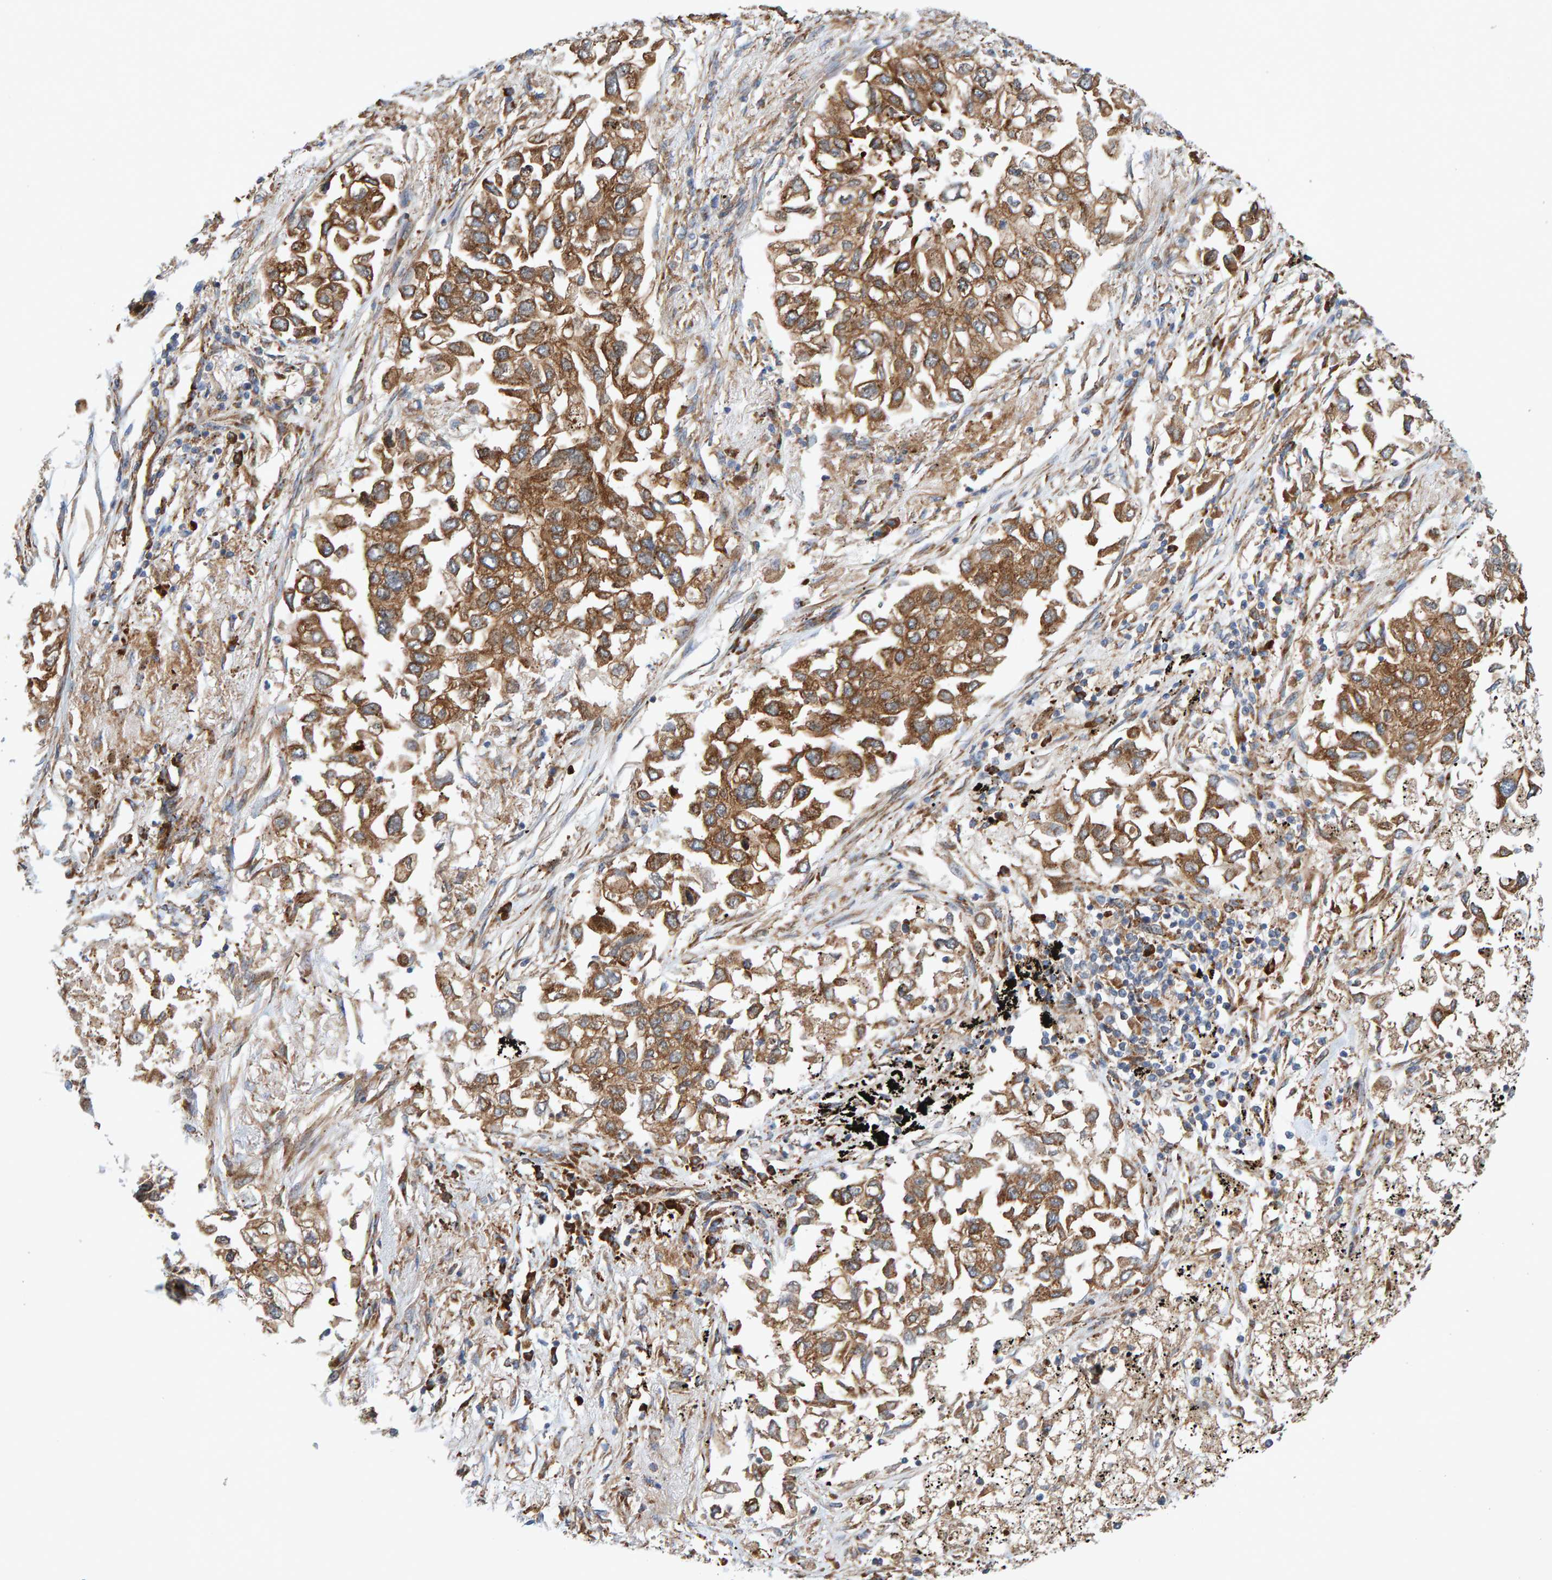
{"staining": {"intensity": "moderate", "quantity": ">75%", "location": "cytoplasmic/membranous"}, "tissue": "lung cancer", "cell_type": "Tumor cells", "image_type": "cancer", "snomed": [{"axis": "morphology", "description": "Inflammation, NOS"}, {"axis": "morphology", "description": "Adenocarcinoma, NOS"}, {"axis": "topography", "description": "Lung"}], "caption": "Lung adenocarcinoma tissue shows moderate cytoplasmic/membranous expression in approximately >75% of tumor cells", "gene": "KIAA0753", "patient": {"sex": "male", "age": 63}}